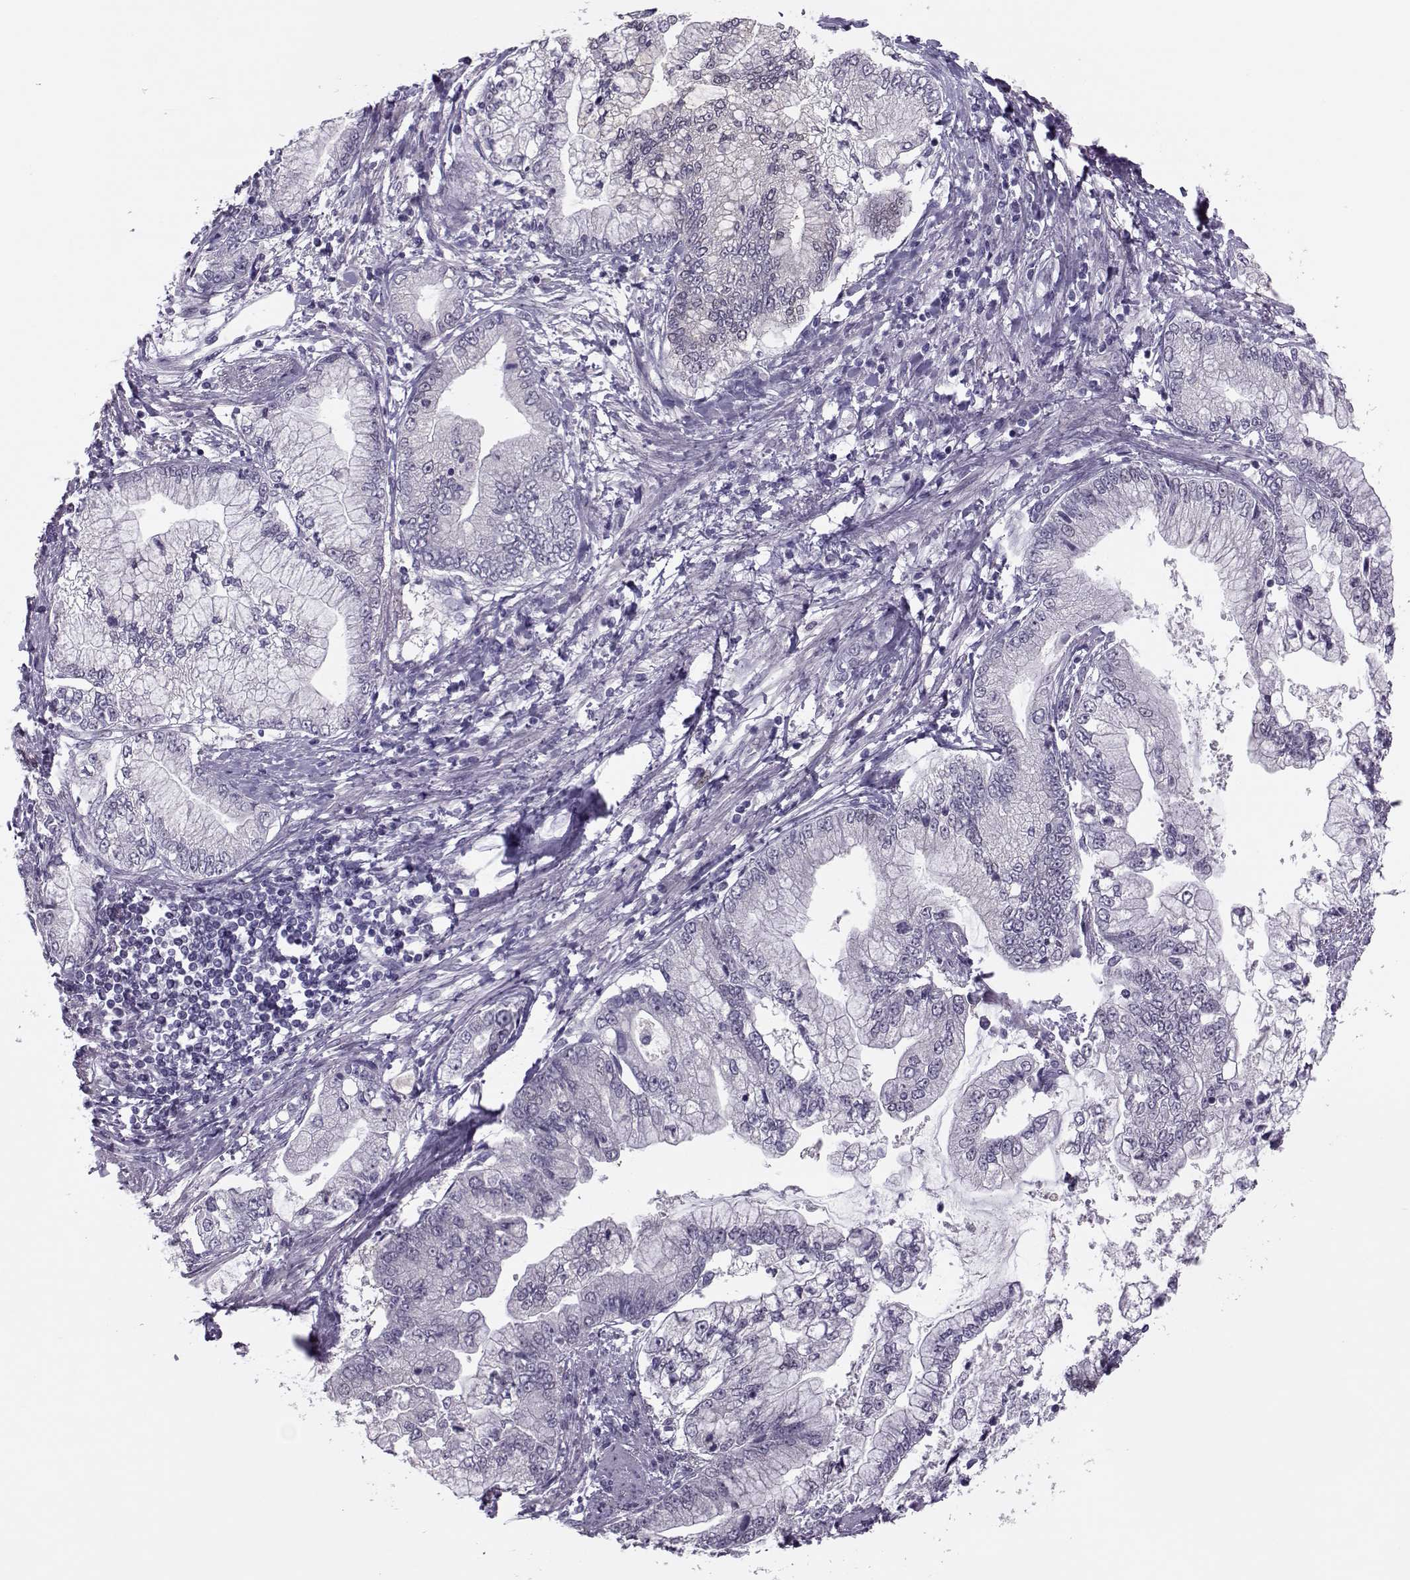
{"staining": {"intensity": "negative", "quantity": "none", "location": "none"}, "tissue": "stomach cancer", "cell_type": "Tumor cells", "image_type": "cancer", "snomed": [{"axis": "morphology", "description": "Adenocarcinoma, NOS"}, {"axis": "topography", "description": "Stomach, upper"}], "caption": "Tumor cells are negative for protein expression in human stomach cancer.", "gene": "ASRGL1", "patient": {"sex": "female", "age": 74}}